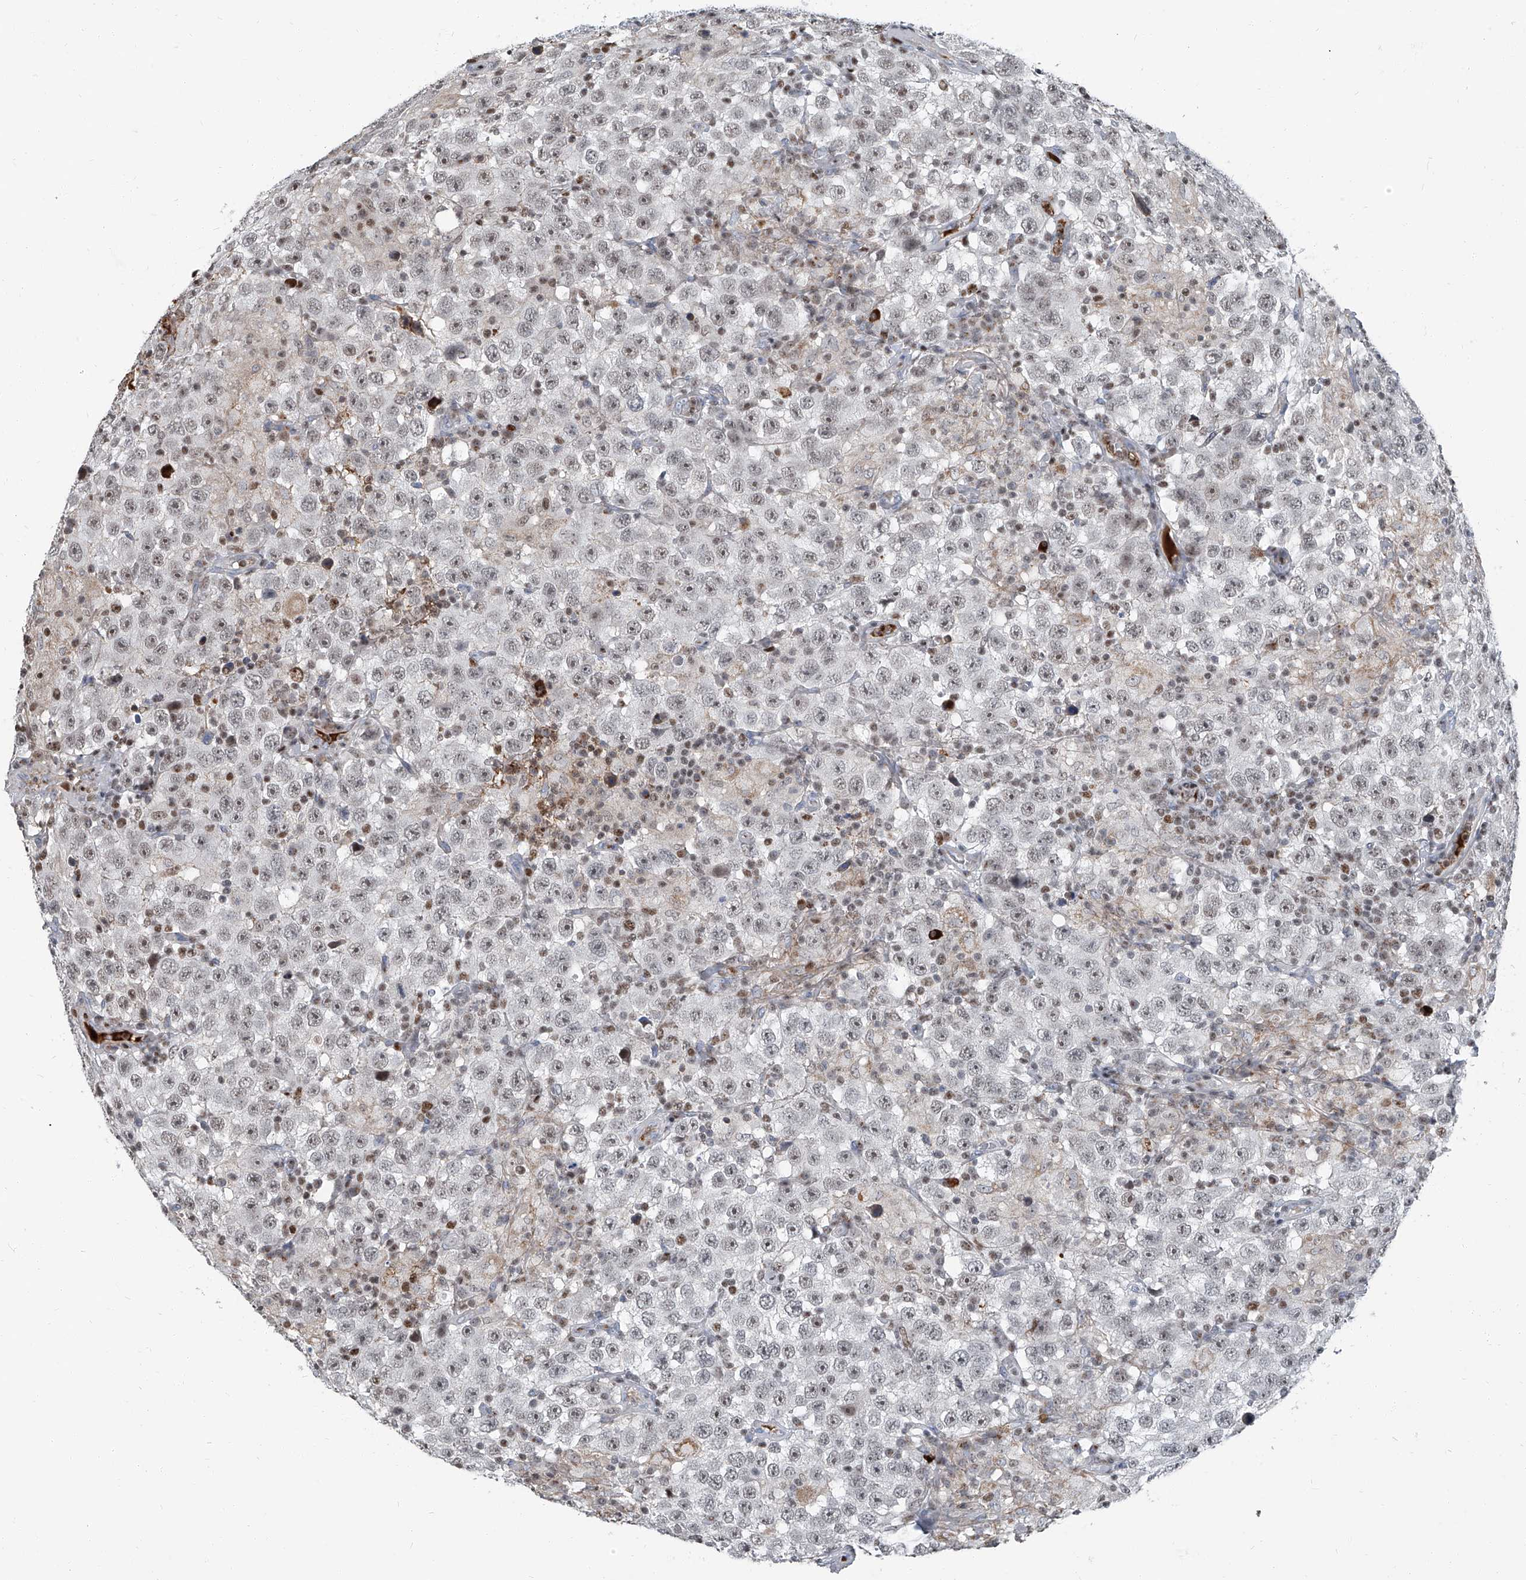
{"staining": {"intensity": "moderate", "quantity": "<25%", "location": "nuclear"}, "tissue": "testis cancer", "cell_type": "Tumor cells", "image_type": "cancer", "snomed": [{"axis": "morphology", "description": "Seminoma, NOS"}, {"axis": "topography", "description": "Testis"}], "caption": "Protein analysis of testis cancer (seminoma) tissue displays moderate nuclear expression in approximately <25% of tumor cells.", "gene": "HOXA3", "patient": {"sex": "male", "age": 41}}